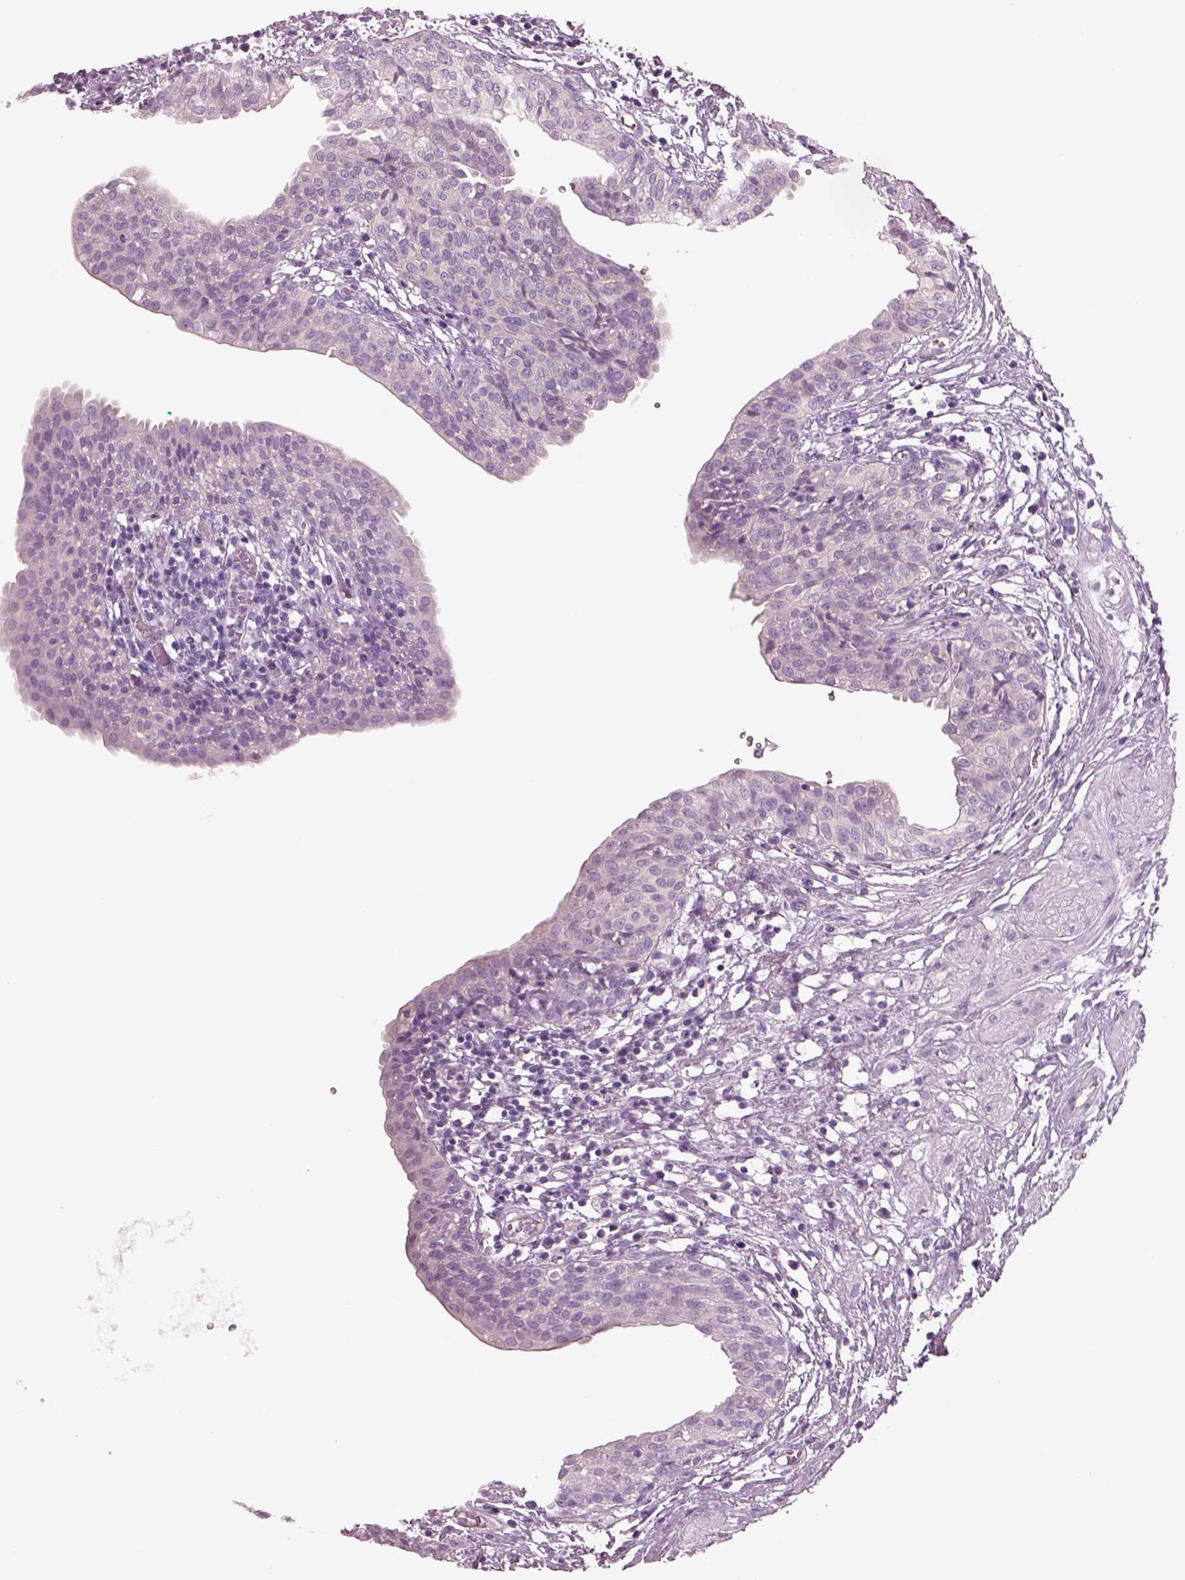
{"staining": {"intensity": "negative", "quantity": "none", "location": "none"}, "tissue": "urinary bladder", "cell_type": "Urothelial cells", "image_type": "normal", "snomed": [{"axis": "morphology", "description": "Normal tissue, NOS"}, {"axis": "topography", "description": "Urinary bladder"}], "caption": "A high-resolution image shows immunohistochemistry staining of benign urinary bladder, which shows no significant expression in urothelial cells.", "gene": "IGLL1", "patient": {"sex": "male", "age": 55}}